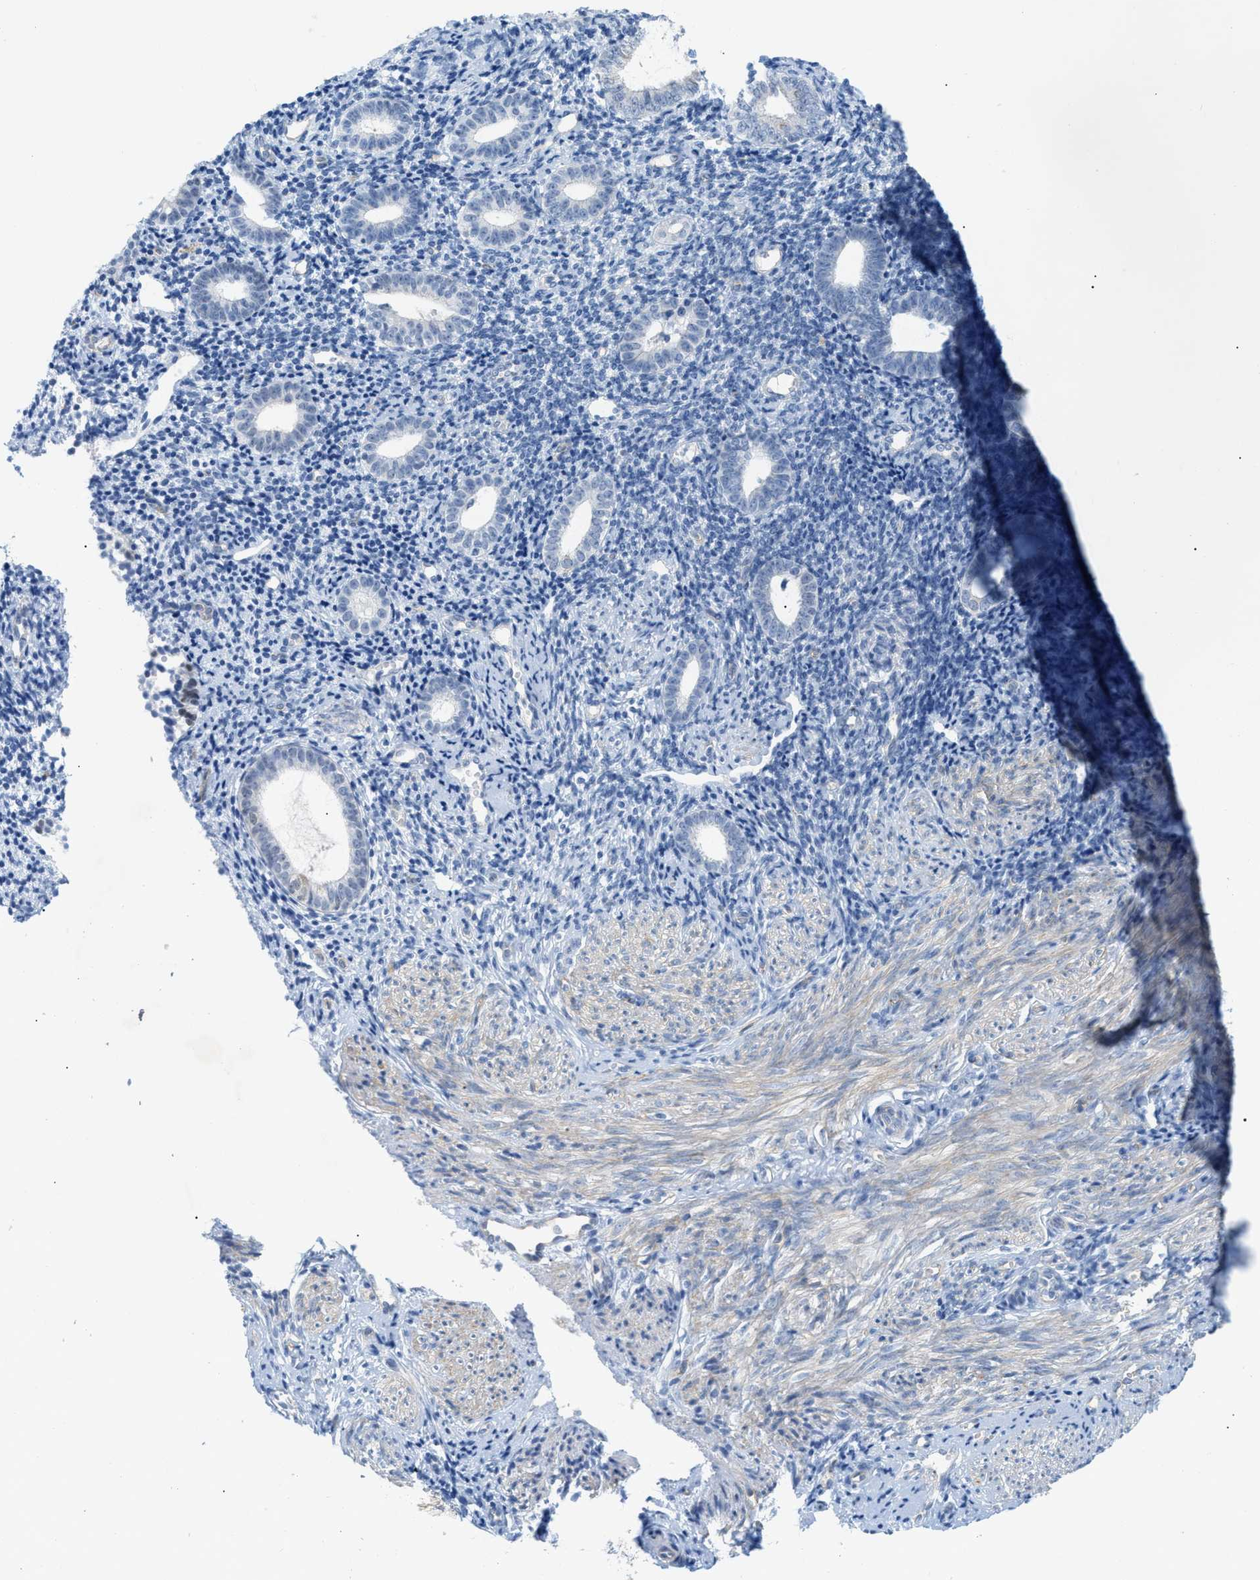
{"staining": {"intensity": "negative", "quantity": "none", "location": "none"}, "tissue": "endometrium", "cell_type": "Cells in endometrial stroma", "image_type": "normal", "snomed": [{"axis": "morphology", "description": "Normal tissue, NOS"}, {"axis": "topography", "description": "Endometrium"}], "caption": "Protein analysis of normal endometrium shows no significant positivity in cells in endometrial stroma.", "gene": "HLTF", "patient": {"sex": "female", "age": 50}}